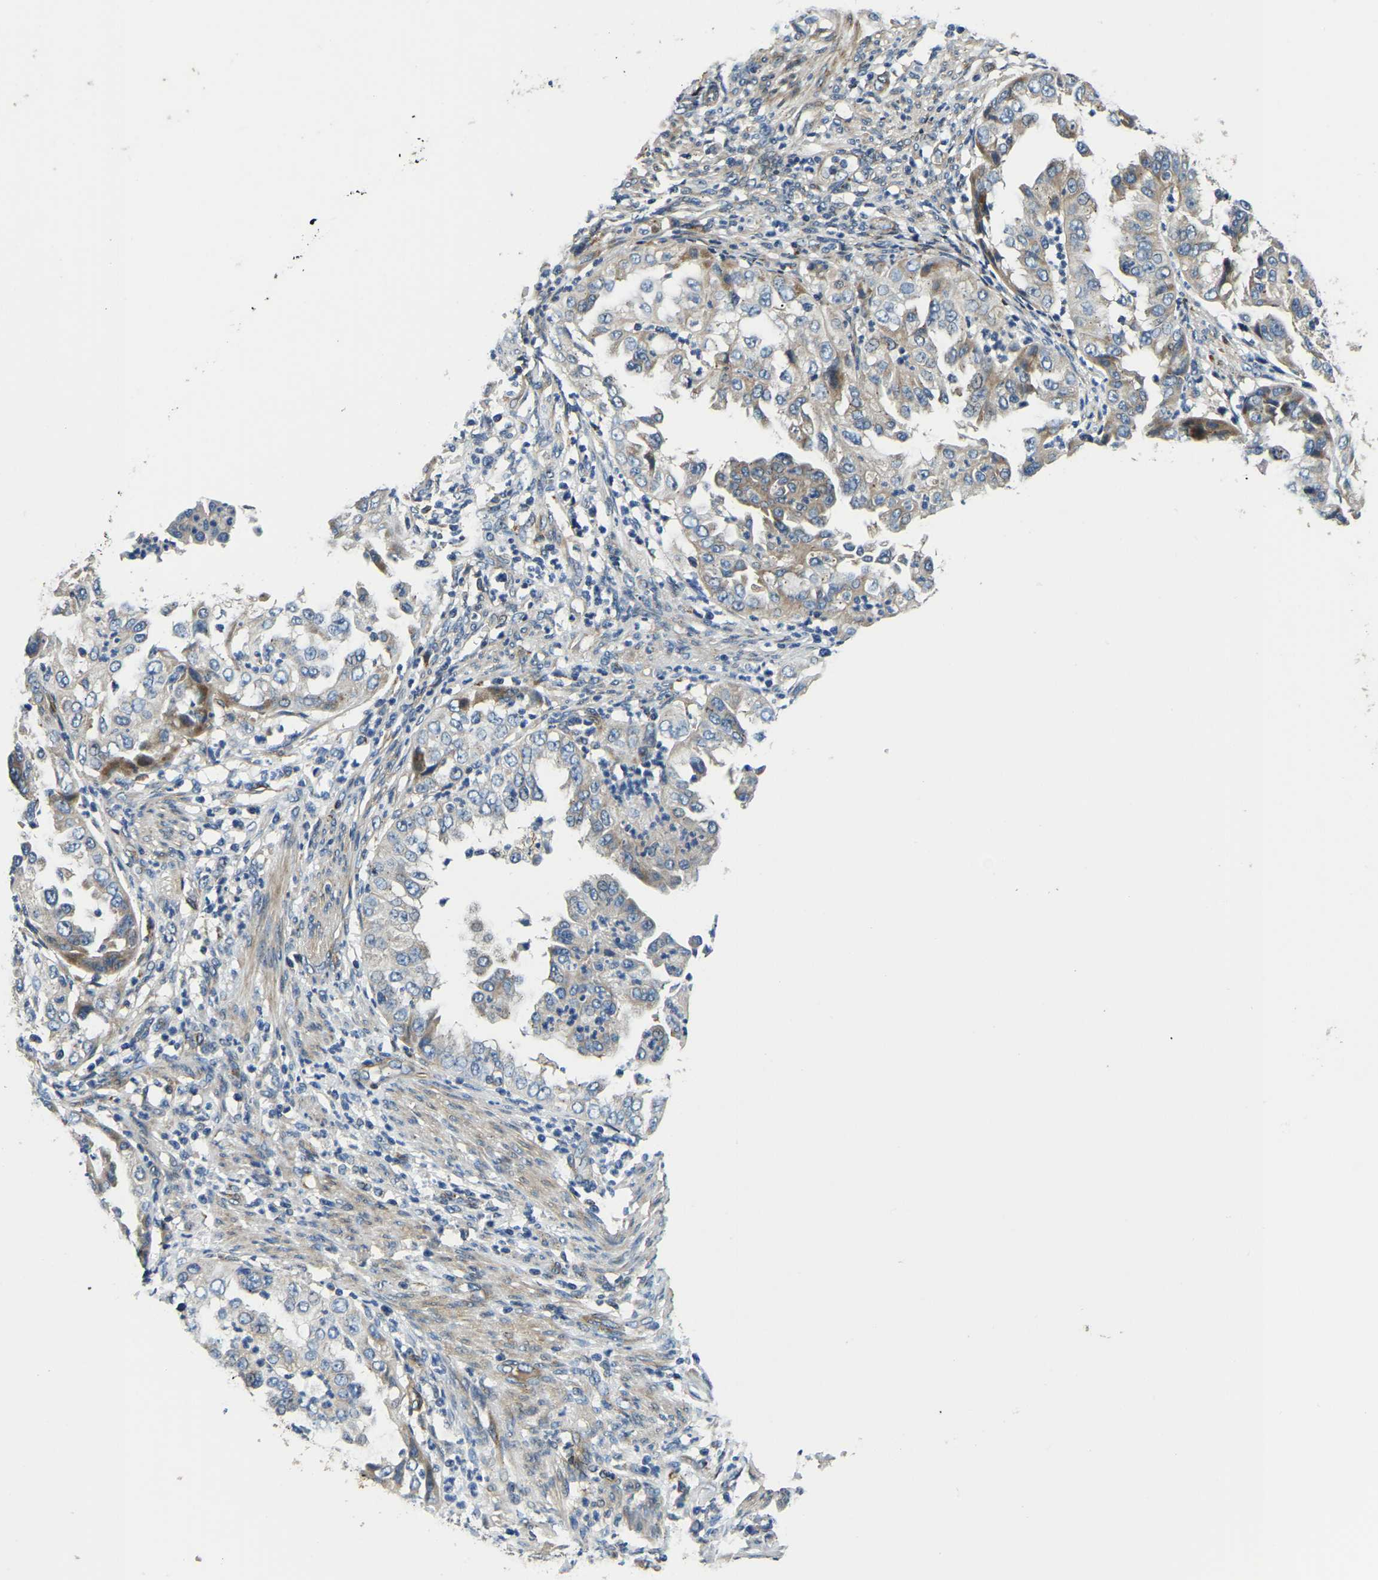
{"staining": {"intensity": "moderate", "quantity": "<25%", "location": "cytoplasmic/membranous"}, "tissue": "endometrial cancer", "cell_type": "Tumor cells", "image_type": "cancer", "snomed": [{"axis": "morphology", "description": "Adenocarcinoma, NOS"}, {"axis": "topography", "description": "Endometrium"}], "caption": "A brown stain labels moderate cytoplasmic/membranous expression of a protein in human adenocarcinoma (endometrial) tumor cells. Using DAB (3,3'-diaminobenzidine) (brown) and hematoxylin (blue) stains, captured at high magnification using brightfield microscopy.", "gene": "RNF39", "patient": {"sex": "female", "age": 85}}